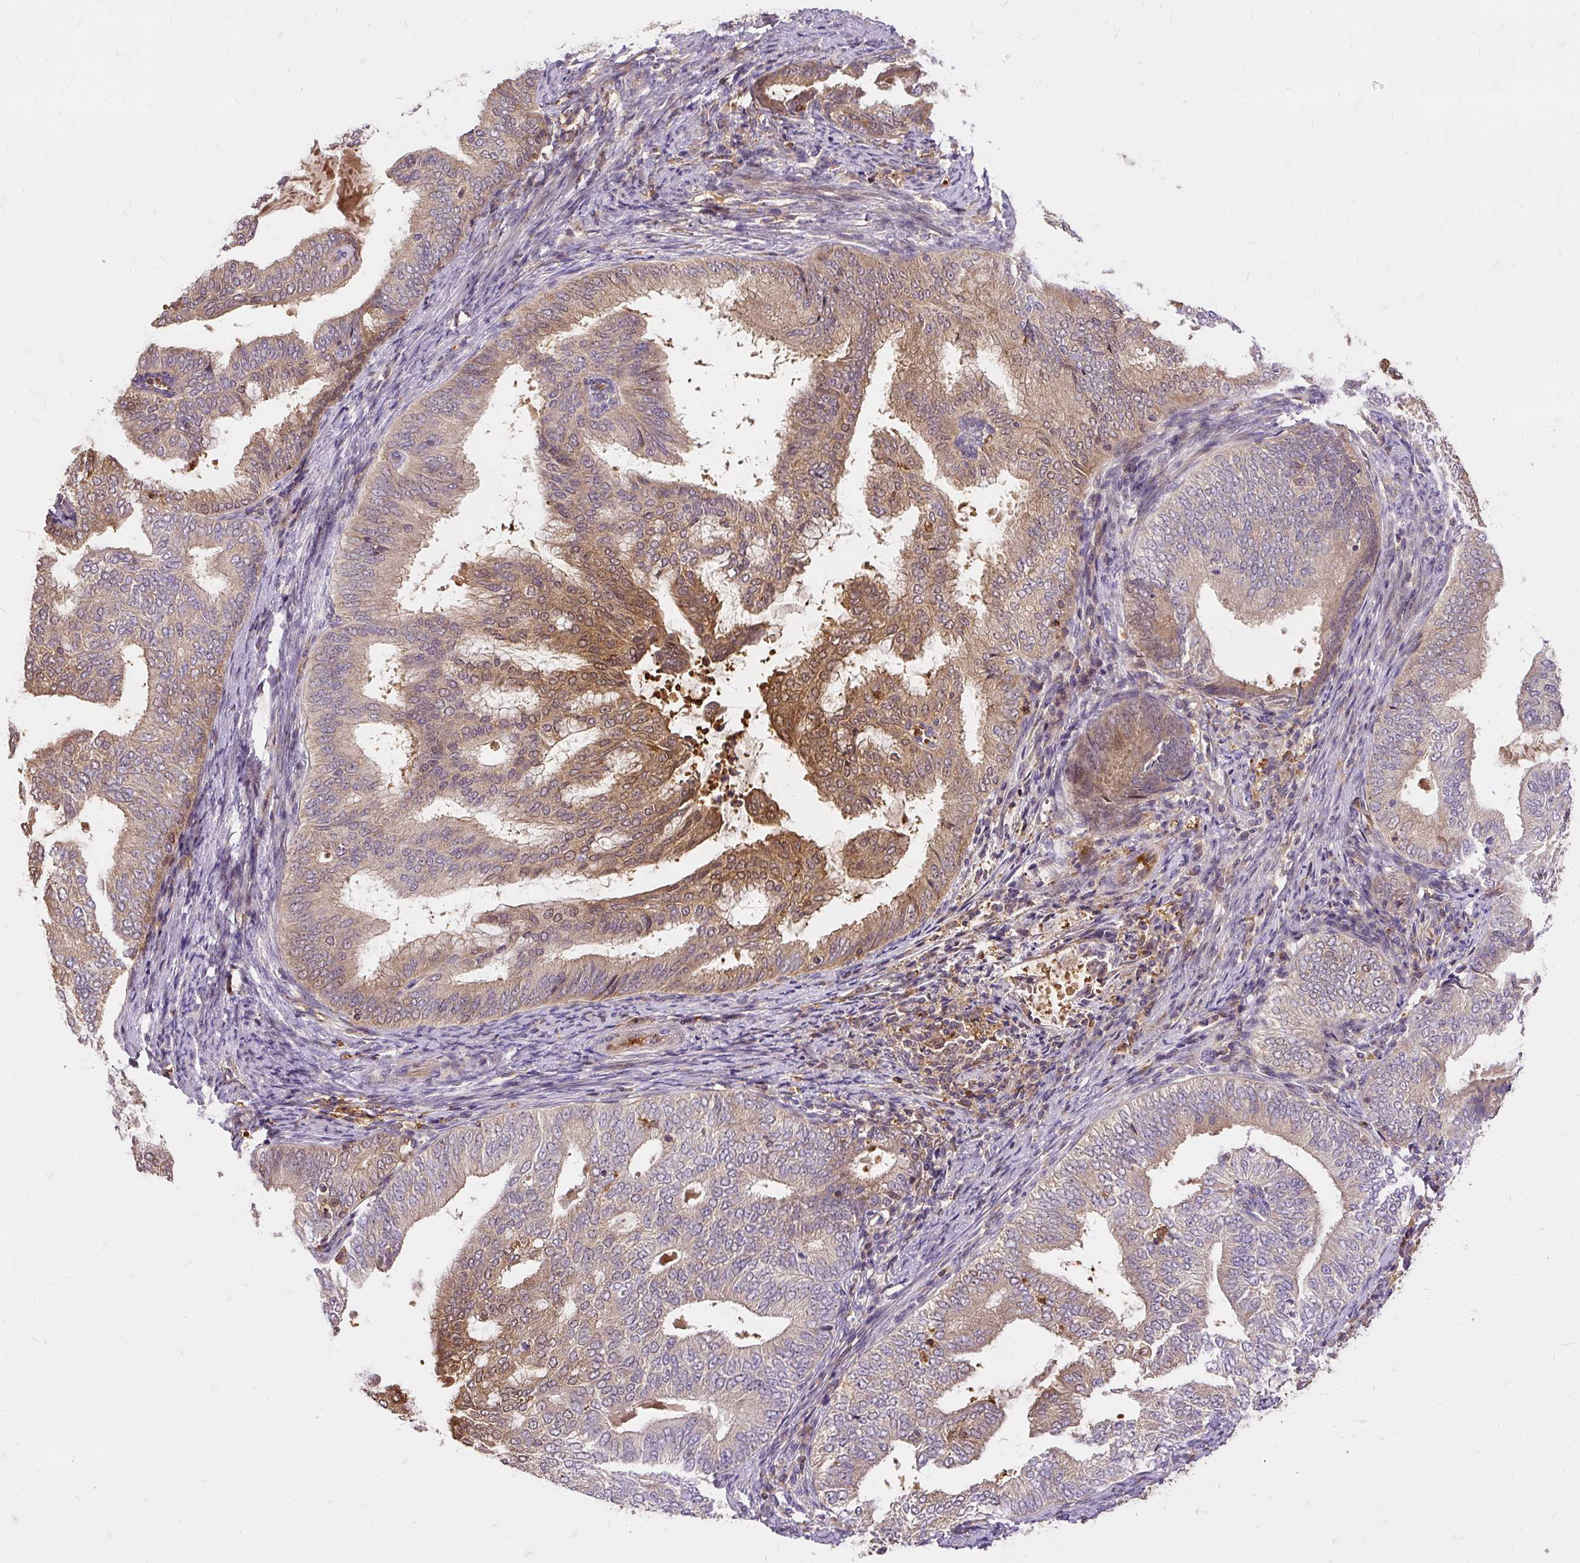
{"staining": {"intensity": "moderate", "quantity": "25%-75%", "location": "cytoplasmic/membranous"}, "tissue": "endometrial cancer", "cell_type": "Tumor cells", "image_type": "cancer", "snomed": [{"axis": "morphology", "description": "Adenocarcinoma, NOS"}, {"axis": "topography", "description": "Endometrium"}], "caption": "Moderate cytoplasmic/membranous staining for a protein is identified in approximately 25%-75% of tumor cells of endometrial cancer (adenocarcinoma) using IHC.", "gene": "AP5S1", "patient": {"sex": "female", "age": 58}}